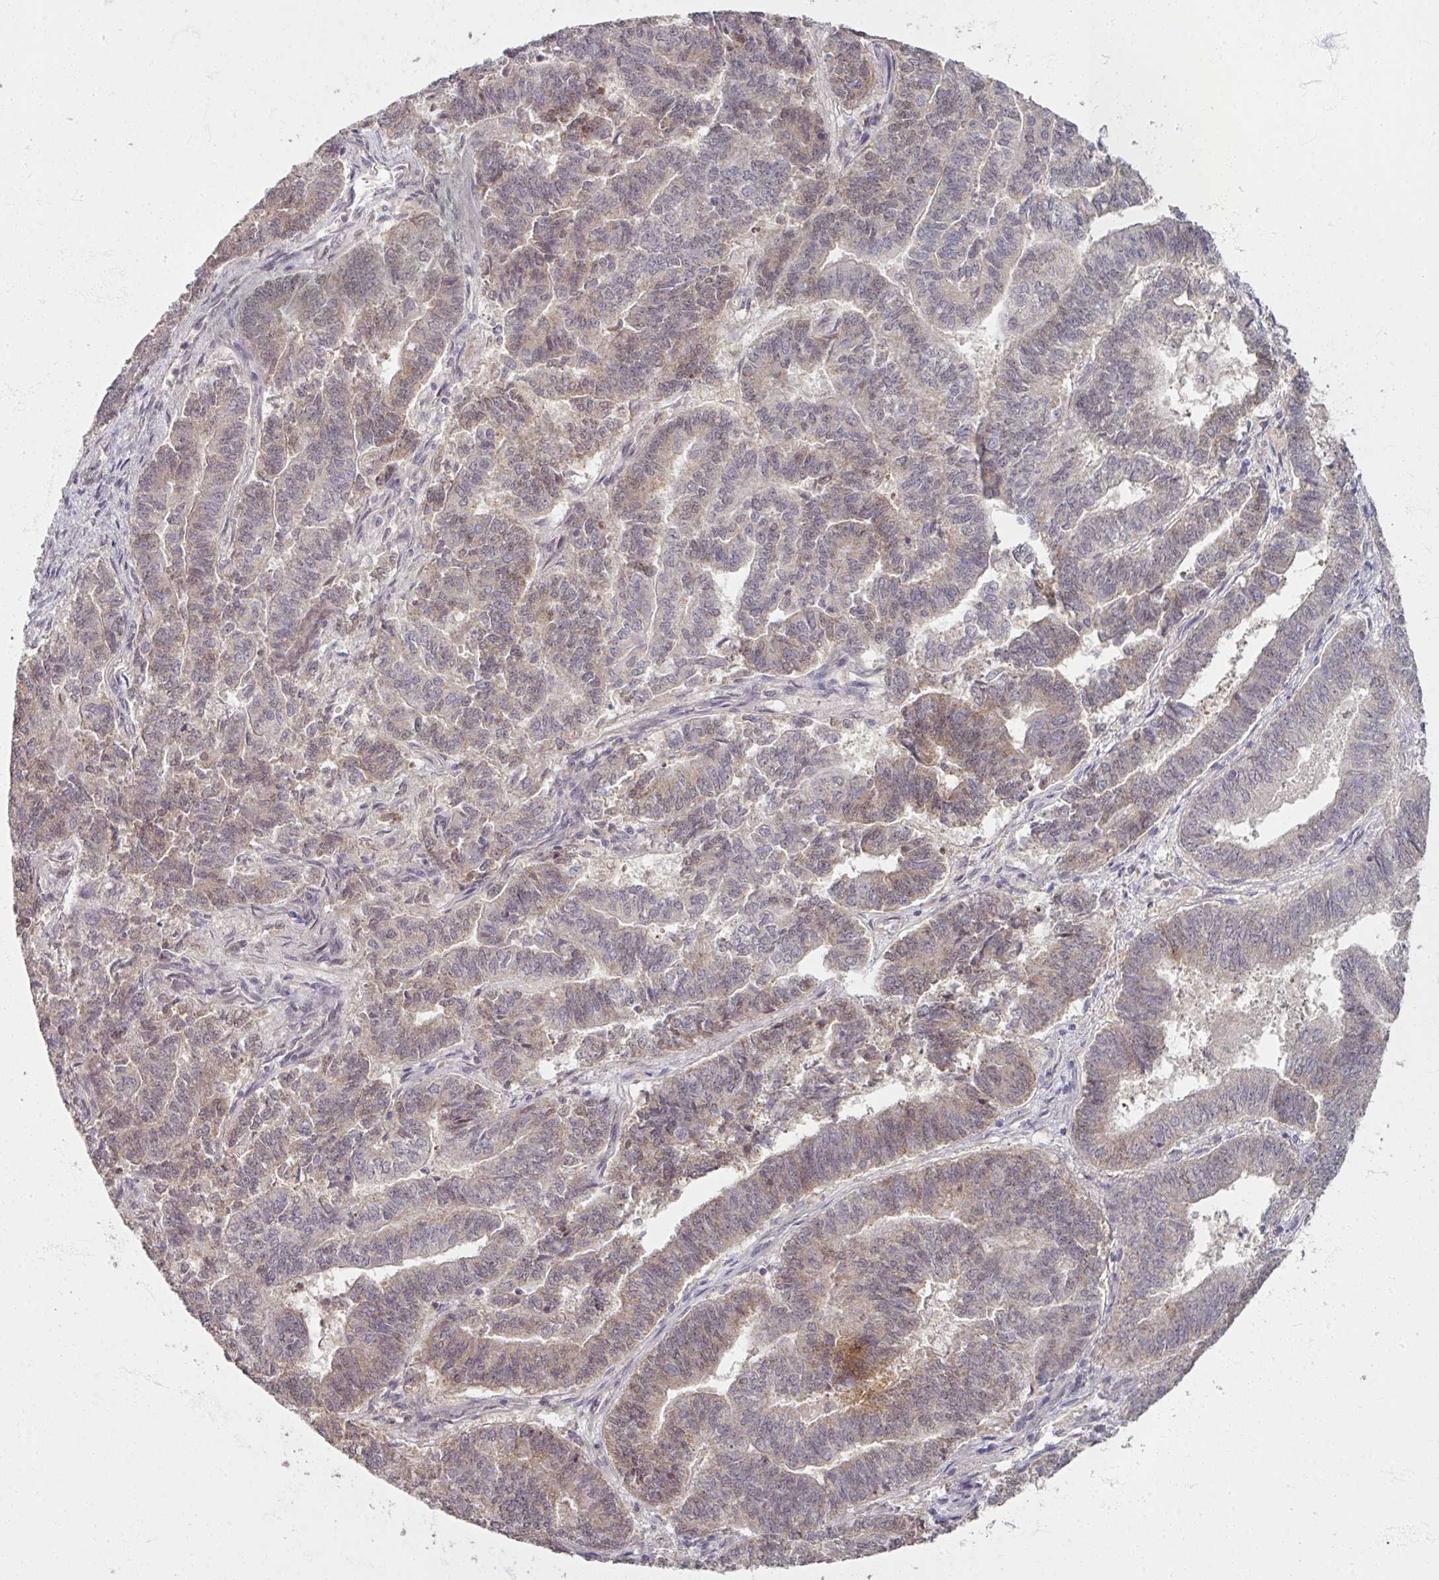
{"staining": {"intensity": "weak", "quantity": "<25%", "location": "cytoplasmic/membranous,nuclear"}, "tissue": "endometrial cancer", "cell_type": "Tumor cells", "image_type": "cancer", "snomed": [{"axis": "morphology", "description": "Adenocarcinoma, NOS"}, {"axis": "topography", "description": "Endometrium"}], "caption": "There is no significant expression in tumor cells of adenocarcinoma (endometrial).", "gene": "SOX11", "patient": {"sex": "female", "age": 72}}